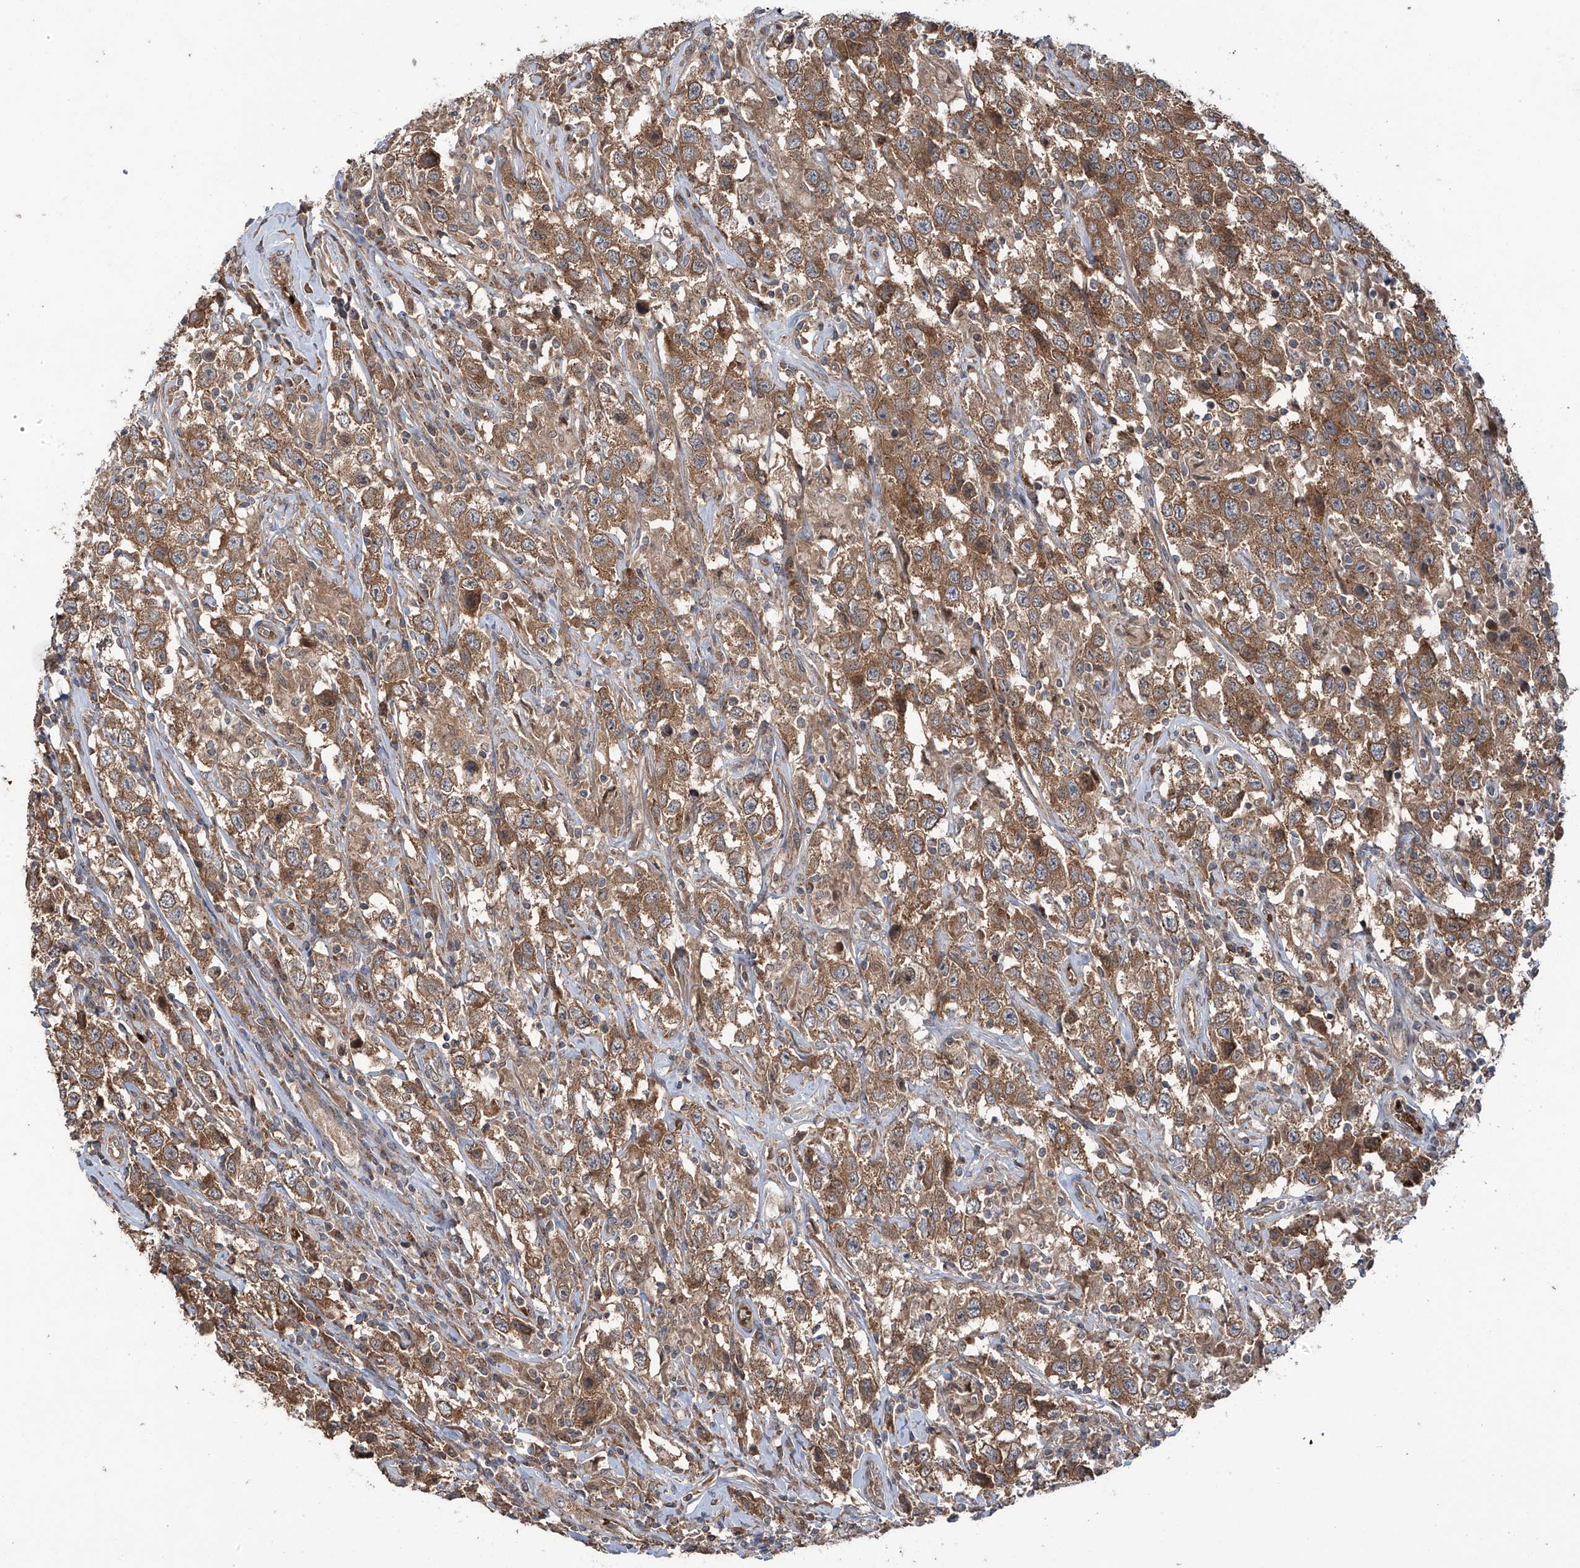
{"staining": {"intensity": "moderate", "quantity": ">75%", "location": "cytoplasmic/membranous"}, "tissue": "testis cancer", "cell_type": "Tumor cells", "image_type": "cancer", "snomed": [{"axis": "morphology", "description": "Seminoma, NOS"}, {"axis": "topography", "description": "Testis"}], "caption": "Immunohistochemistry (IHC) histopathology image of neoplastic tissue: human testis cancer (seminoma) stained using immunohistochemistry displays medium levels of moderate protein expression localized specifically in the cytoplasmic/membranous of tumor cells, appearing as a cytoplasmic/membranous brown color.", "gene": "ZDHHC9", "patient": {"sex": "male", "age": 41}}